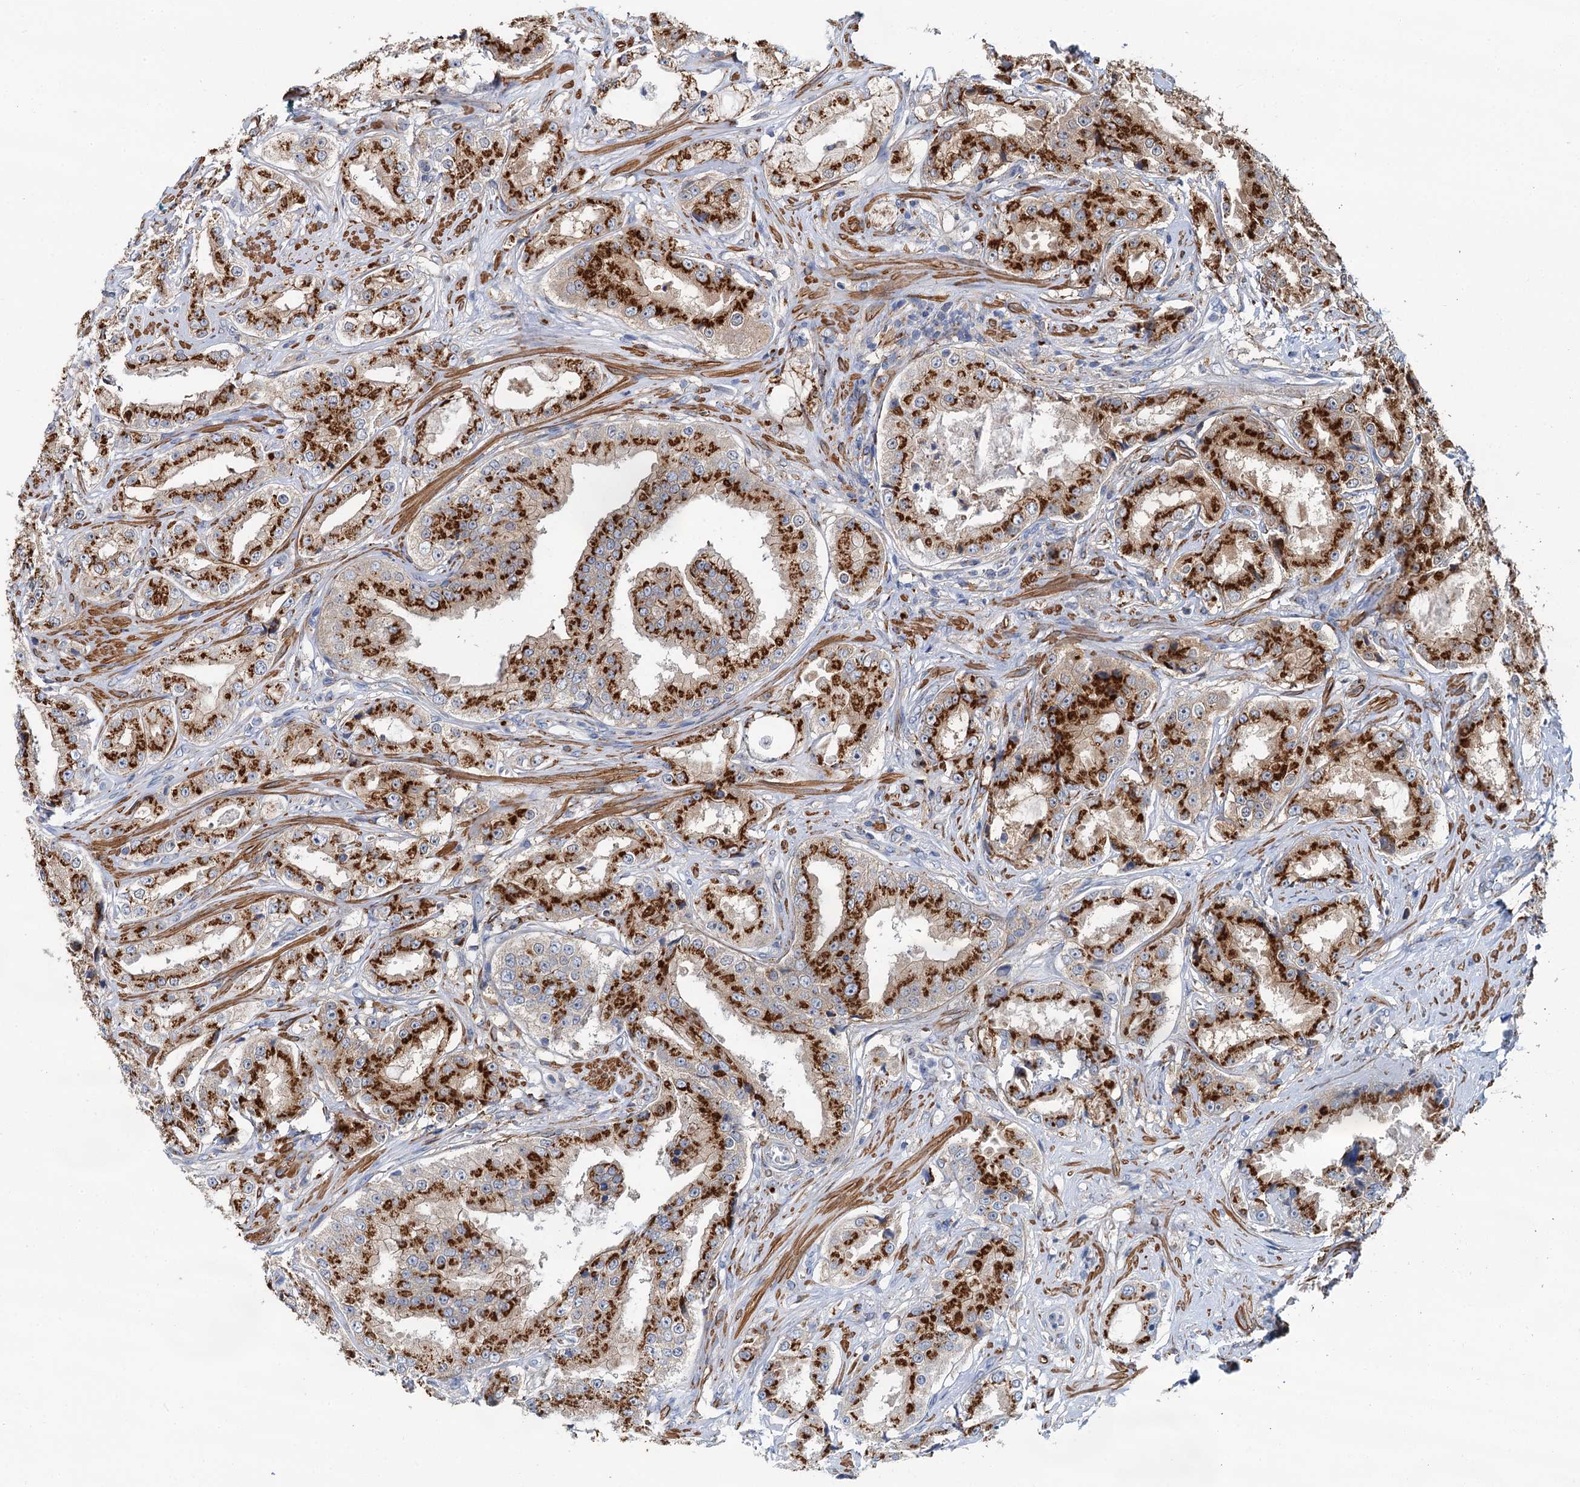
{"staining": {"intensity": "strong", "quantity": ">75%", "location": "cytoplasmic/membranous"}, "tissue": "prostate cancer", "cell_type": "Tumor cells", "image_type": "cancer", "snomed": [{"axis": "morphology", "description": "Adenocarcinoma, High grade"}, {"axis": "topography", "description": "Prostate"}], "caption": "Protein expression analysis of high-grade adenocarcinoma (prostate) reveals strong cytoplasmic/membranous staining in approximately >75% of tumor cells.", "gene": "BET1L", "patient": {"sex": "male", "age": 73}}